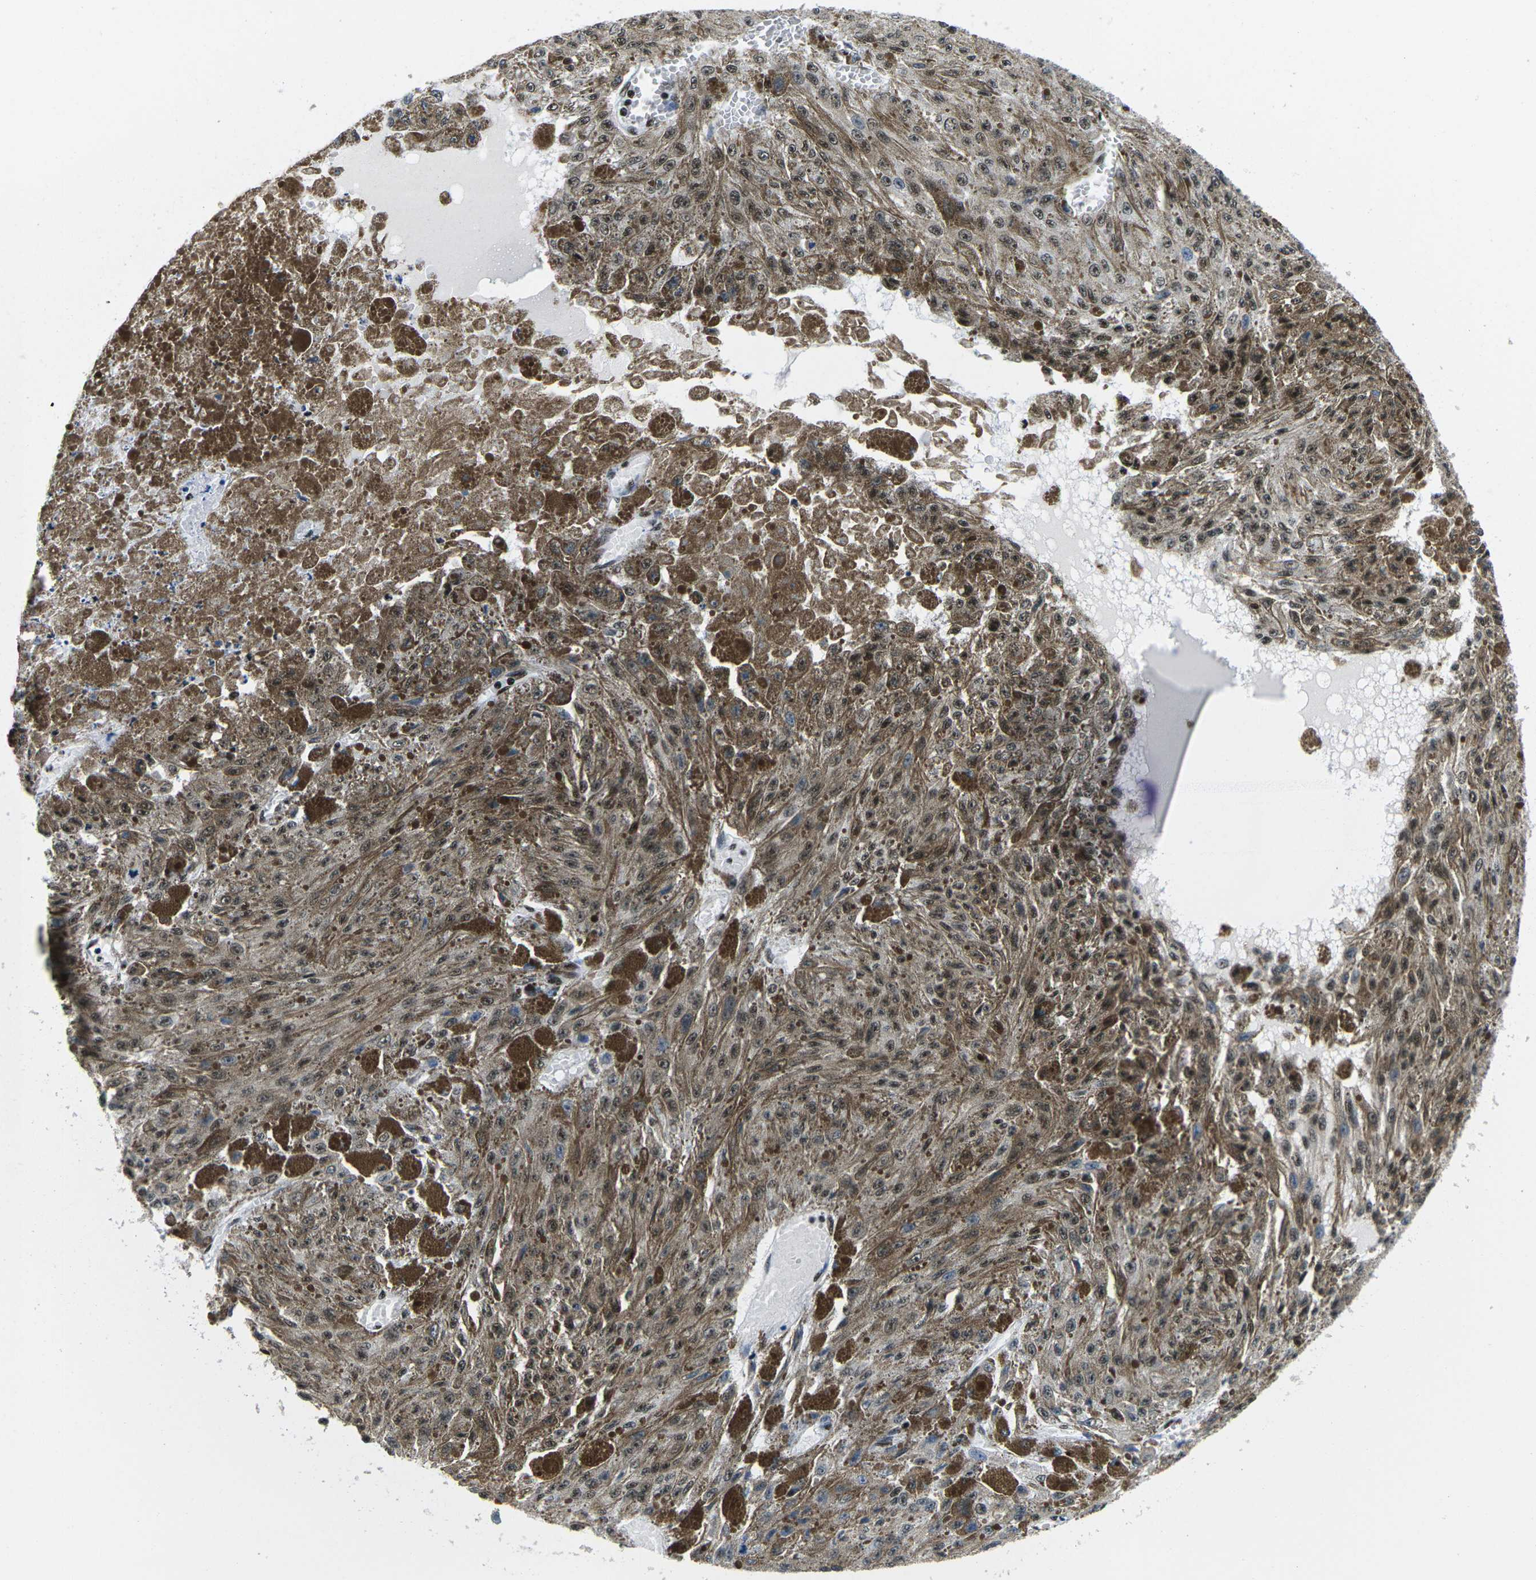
{"staining": {"intensity": "moderate", "quantity": ">75%", "location": "nuclear"}, "tissue": "melanoma", "cell_type": "Tumor cells", "image_type": "cancer", "snomed": [{"axis": "morphology", "description": "Malignant melanoma, NOS"}, {"axis": "topography", "description": "Other"}], "caption": "Immunohistochemistry (IHC) staining of malignant melanoma, which displays medium levels of moderate nuclear positivity in approximately >75% of tumor cells indicating moderate nuclear protein expression. The staining was performed using DAB (3,3'-diaminobenzidine) (brown) for protein detection and nuclei were counterstained in hematoxylin (blue).", "gene": "ATF1", "patient": {"sex": "male", "age": 79}}